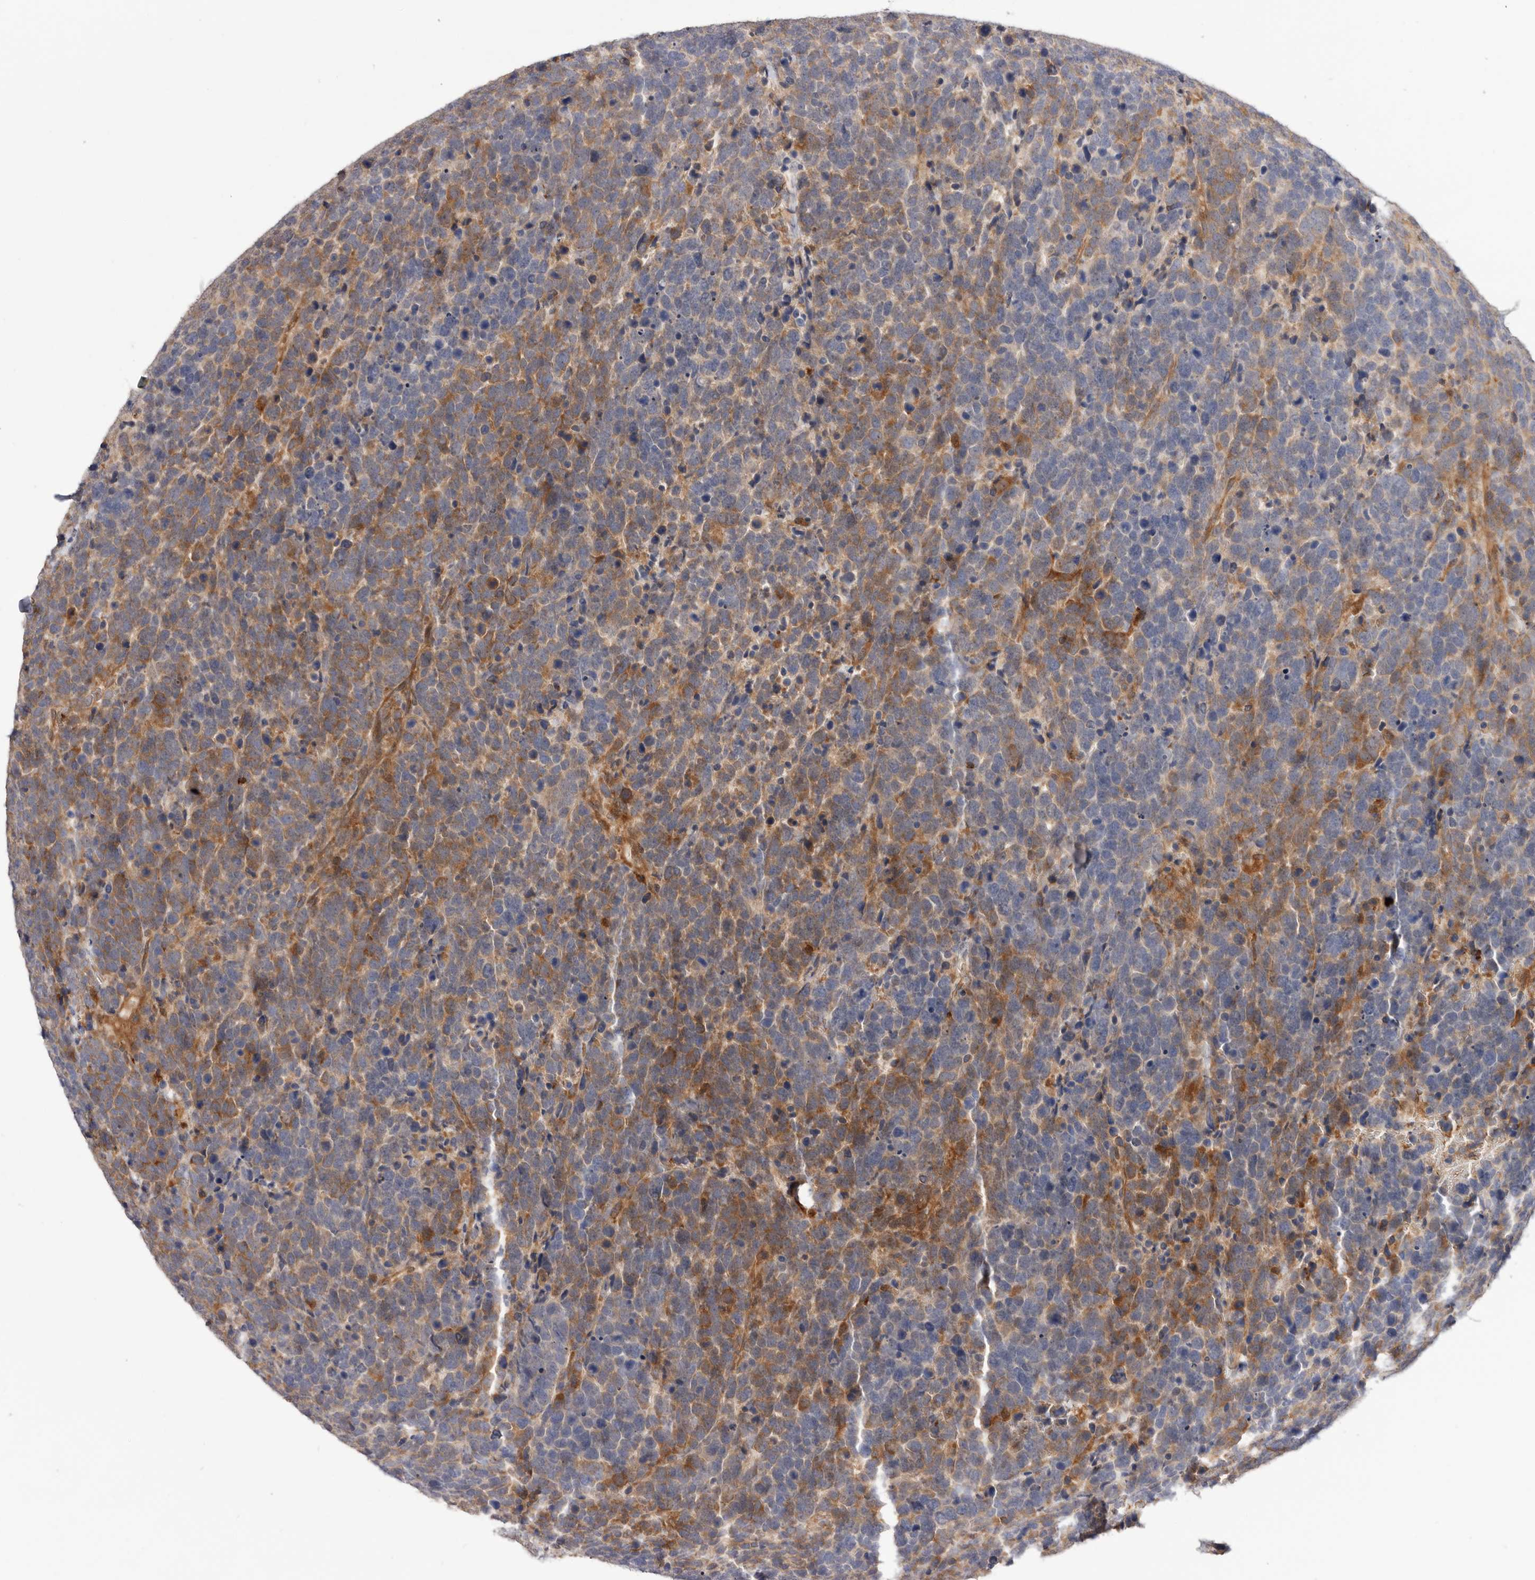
{"staining": {"intensity": "moderate", "quantity": "25%-75%", "location": "cytoplasmic/membranous"}, "tissue": "urothelial cancer", "cell_type": "Tumor cells", "image_type": "cancer", "snomed": [{"axis": "morphology", "description": "Urothelial carcinoma, High grade"}, {"axis": "topography", "description": "Urinary bladder"}], "caption": "Urothelial cancer stained with a protein marker exhibits moderate staining in tumor cells.", "gene": "RNF213", "patient": {"sex": "female", "age": 82}}